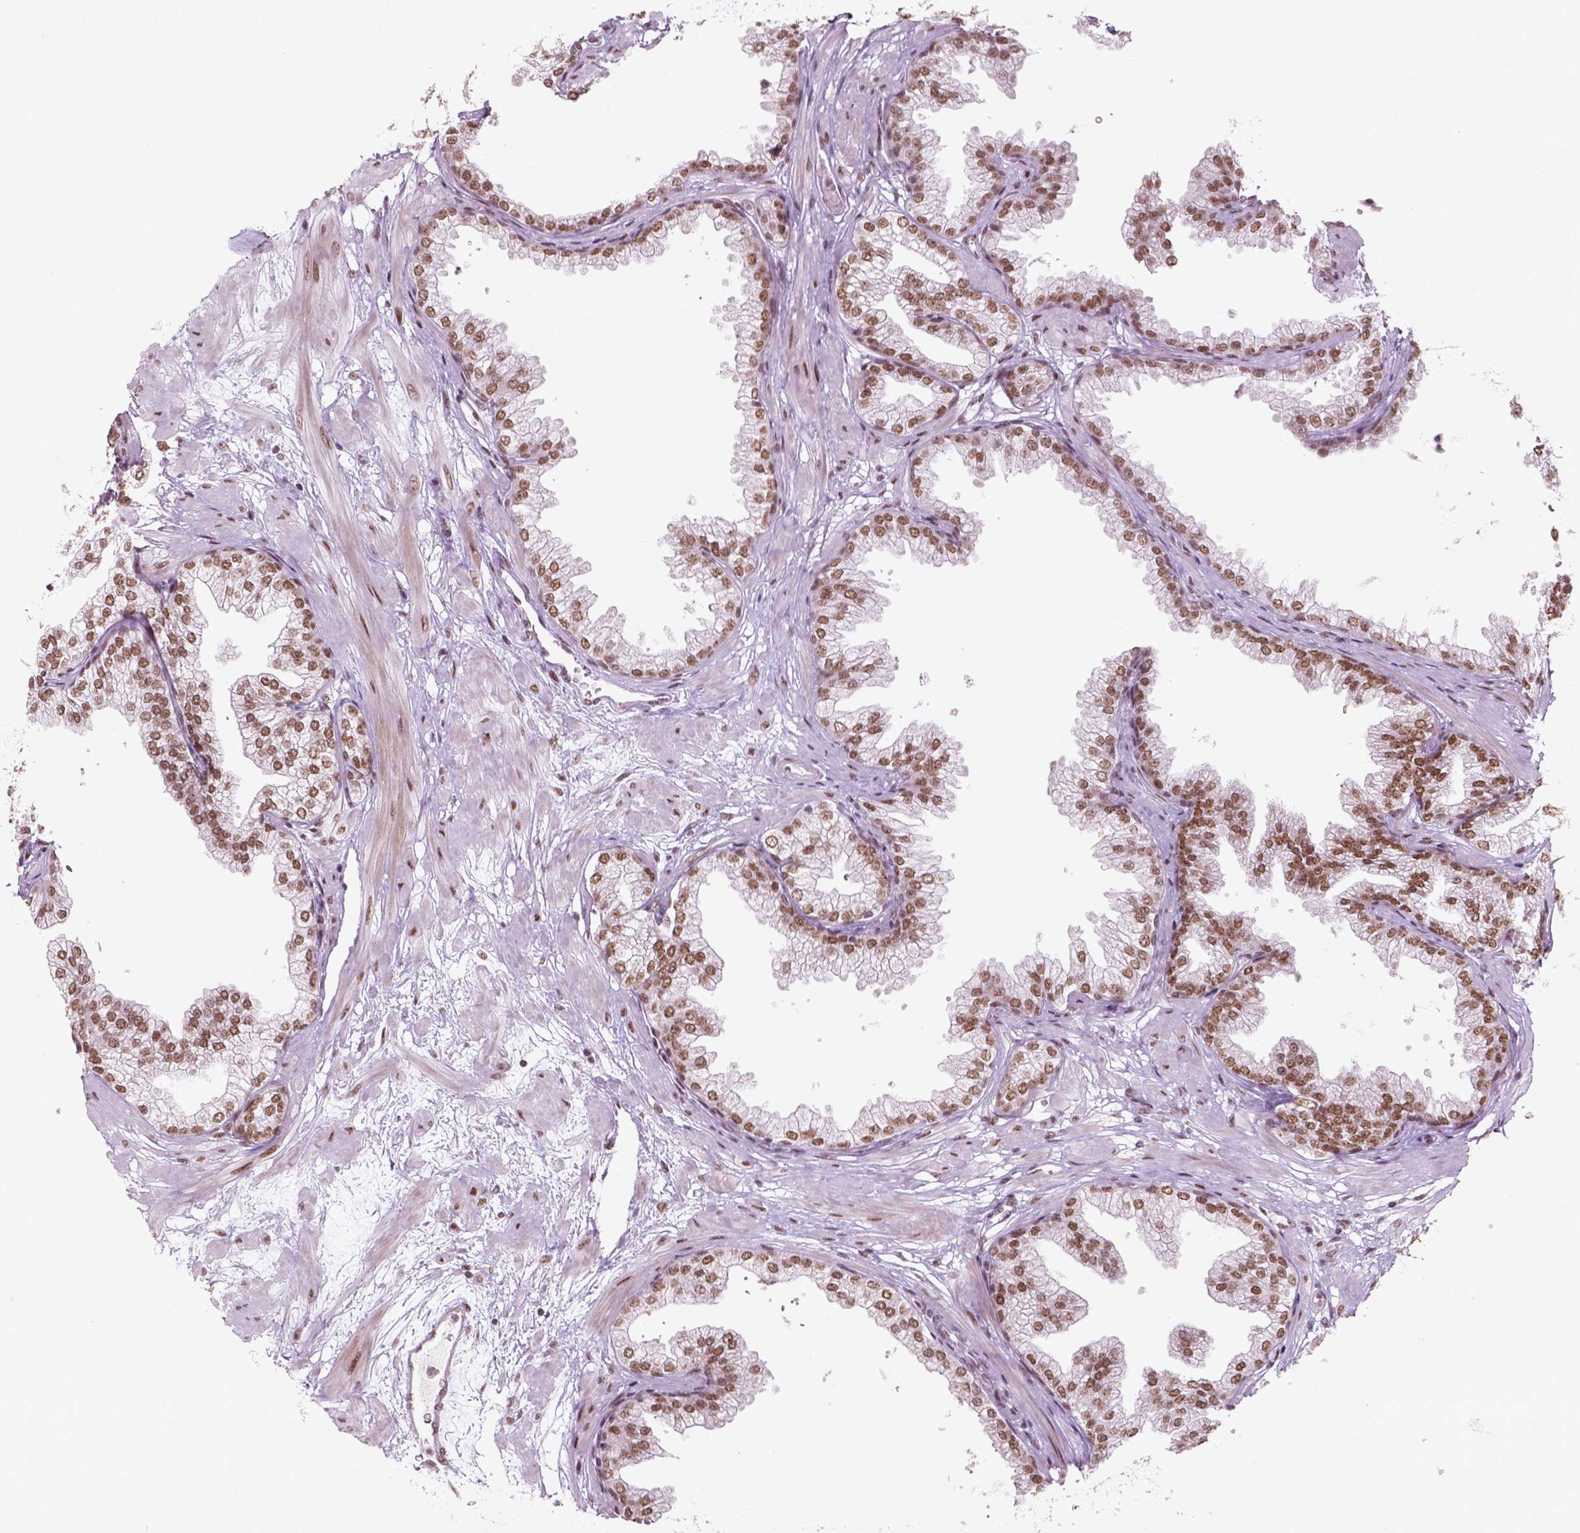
{"staining": {"intensity": "moderate", "quantity": ">75%", "location": "nuclear"}, "tissue": "prostate", "cell_type": "Glandular cells", "image_type": "normal", "snomed": [{"axis": "morphology", "description": "Normal tissue, NOS"}, {"axis": "topography", "description": "Prostate"}], "caption": "Immunohistochemistry histopathology image of unremarkable human prostate stained for a protein (brown), which displays medium levels of moderate nuclear positivity in approximately >75% of glandular cells.", "gene": "HMG20B", "patient": {"sex": "male", "age": 37}}